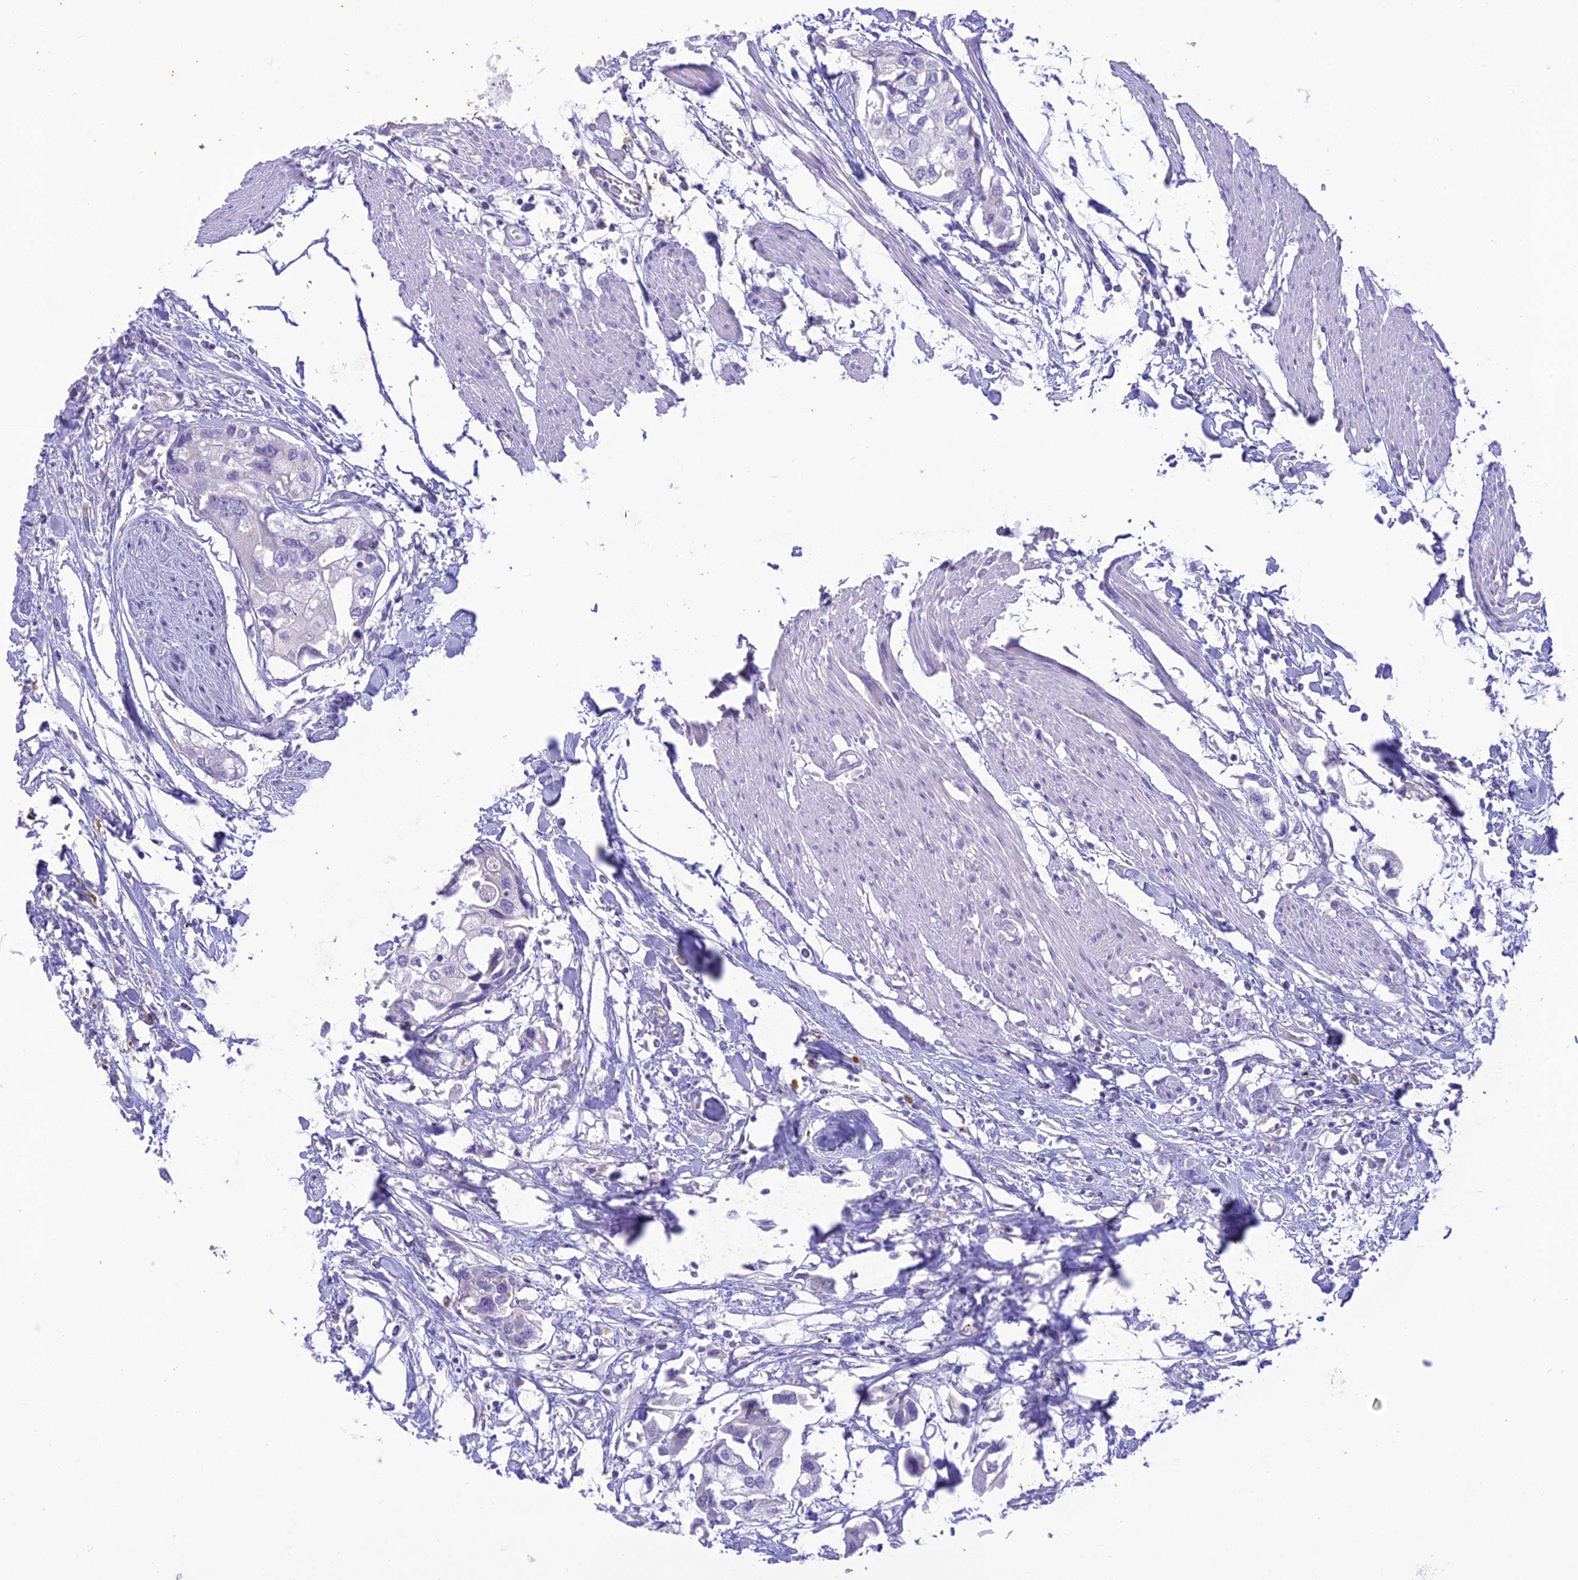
{"staining": {"intensity": "negative", "quantity": "none", "location": "none"}, "tissue": "urothelial cancer", "cell_type": "Tumor cells", "image_type": "cancer", "snomed": [{"axis": "morphology", "description": "Urothelial carcinoma, High grade"}, {"axis": "topography", "description": "Urinary bladder"}], "caption": "Immunohistochemical staining of urothelial cancer reveals no significant positivity in tumor cells.", "gene": "DHDH", "patient": {"sex": "male", "age": 64}}